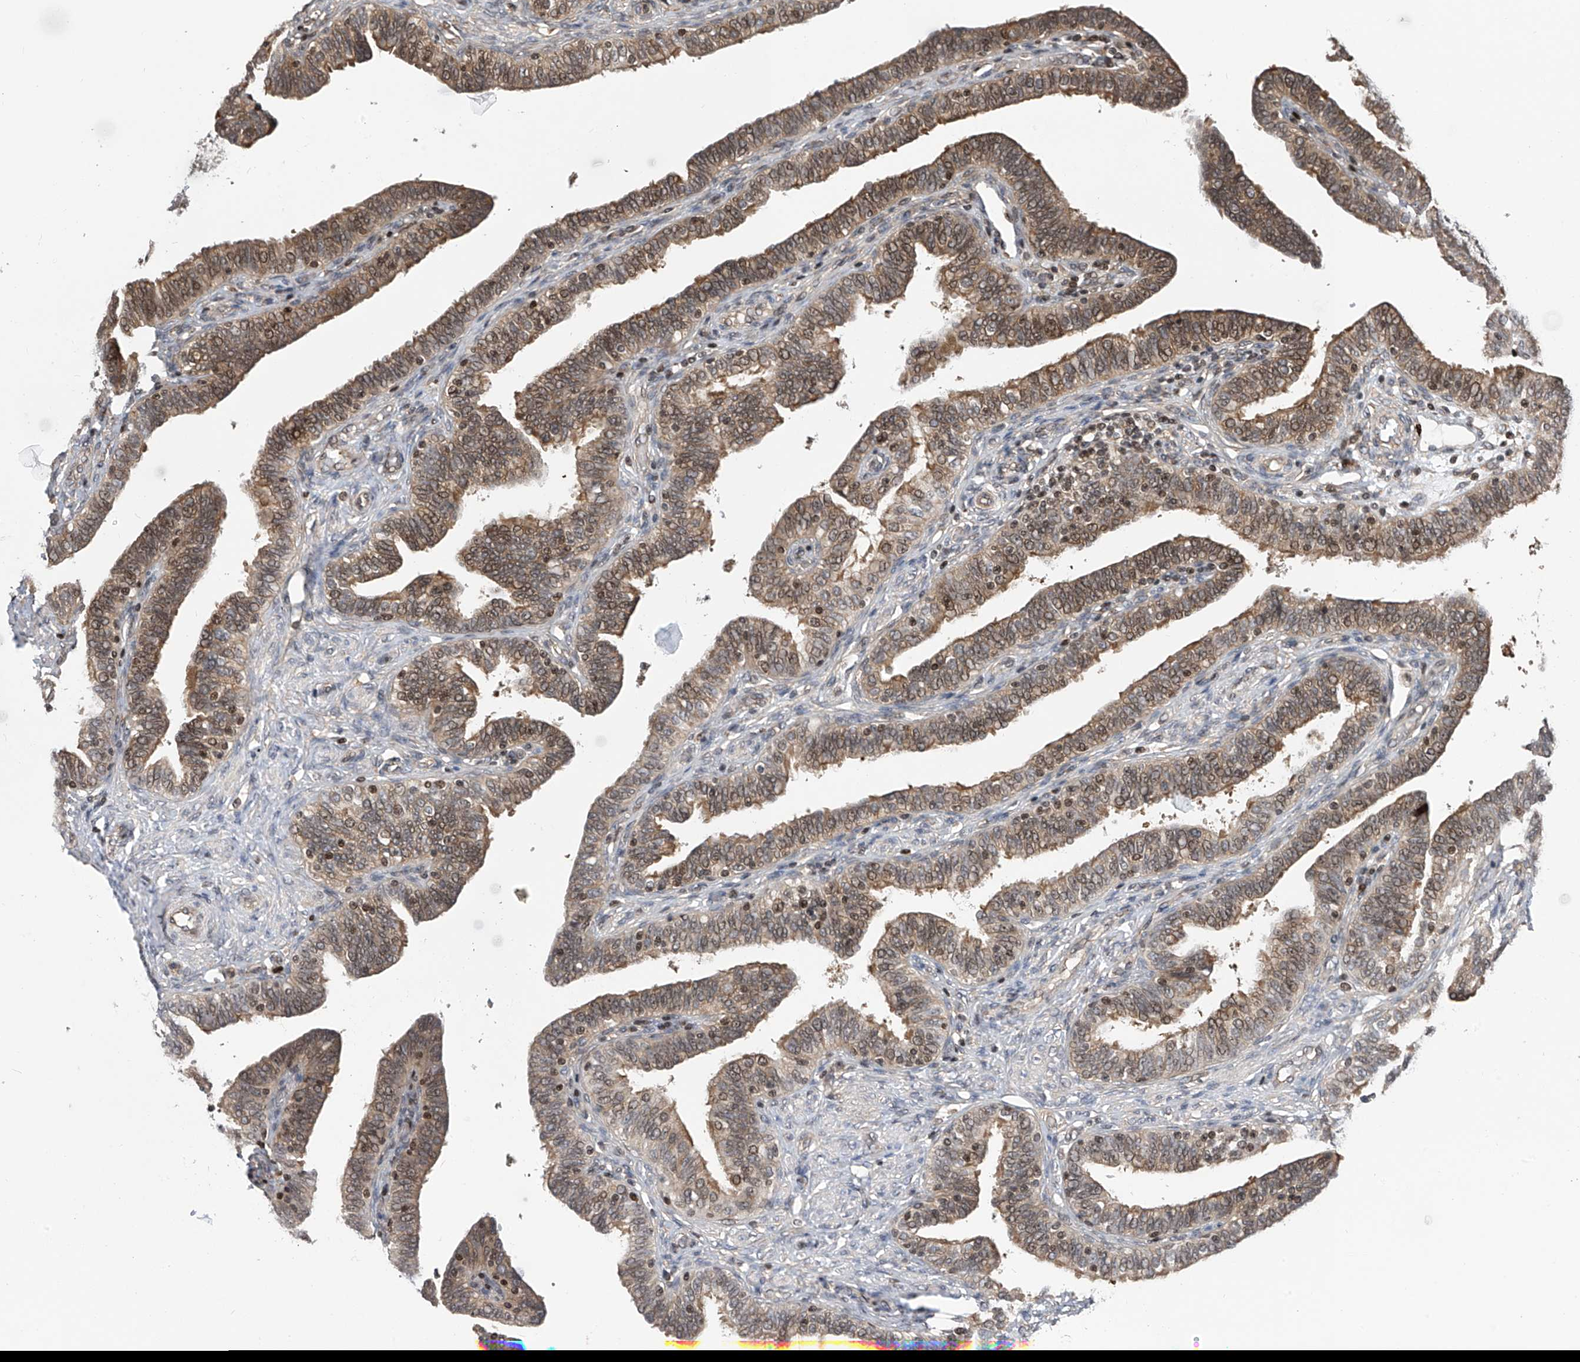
{"staining": {"intensity": "moderate", "quantity": "25%-75%", "location": "cytoplasmic/membranous,nuclear"}, "tissue": "fallopian tube", "cell_type": "Glandular cells", "image_type": "normal", "snomed": [{"axis": "morphology", "description": "Normal tissue, NOS"}, {"axis": "topography", "description": "Fallopian tube"}], "caption": "Glandular cells show medium levels of moderate cytoplasmic/membranous,nuclear staining in approximately 25%-75% of cells in benign fallopian tube.", "gene": "DNAJC9", "patient": {"sex": "female", "age": 39}}